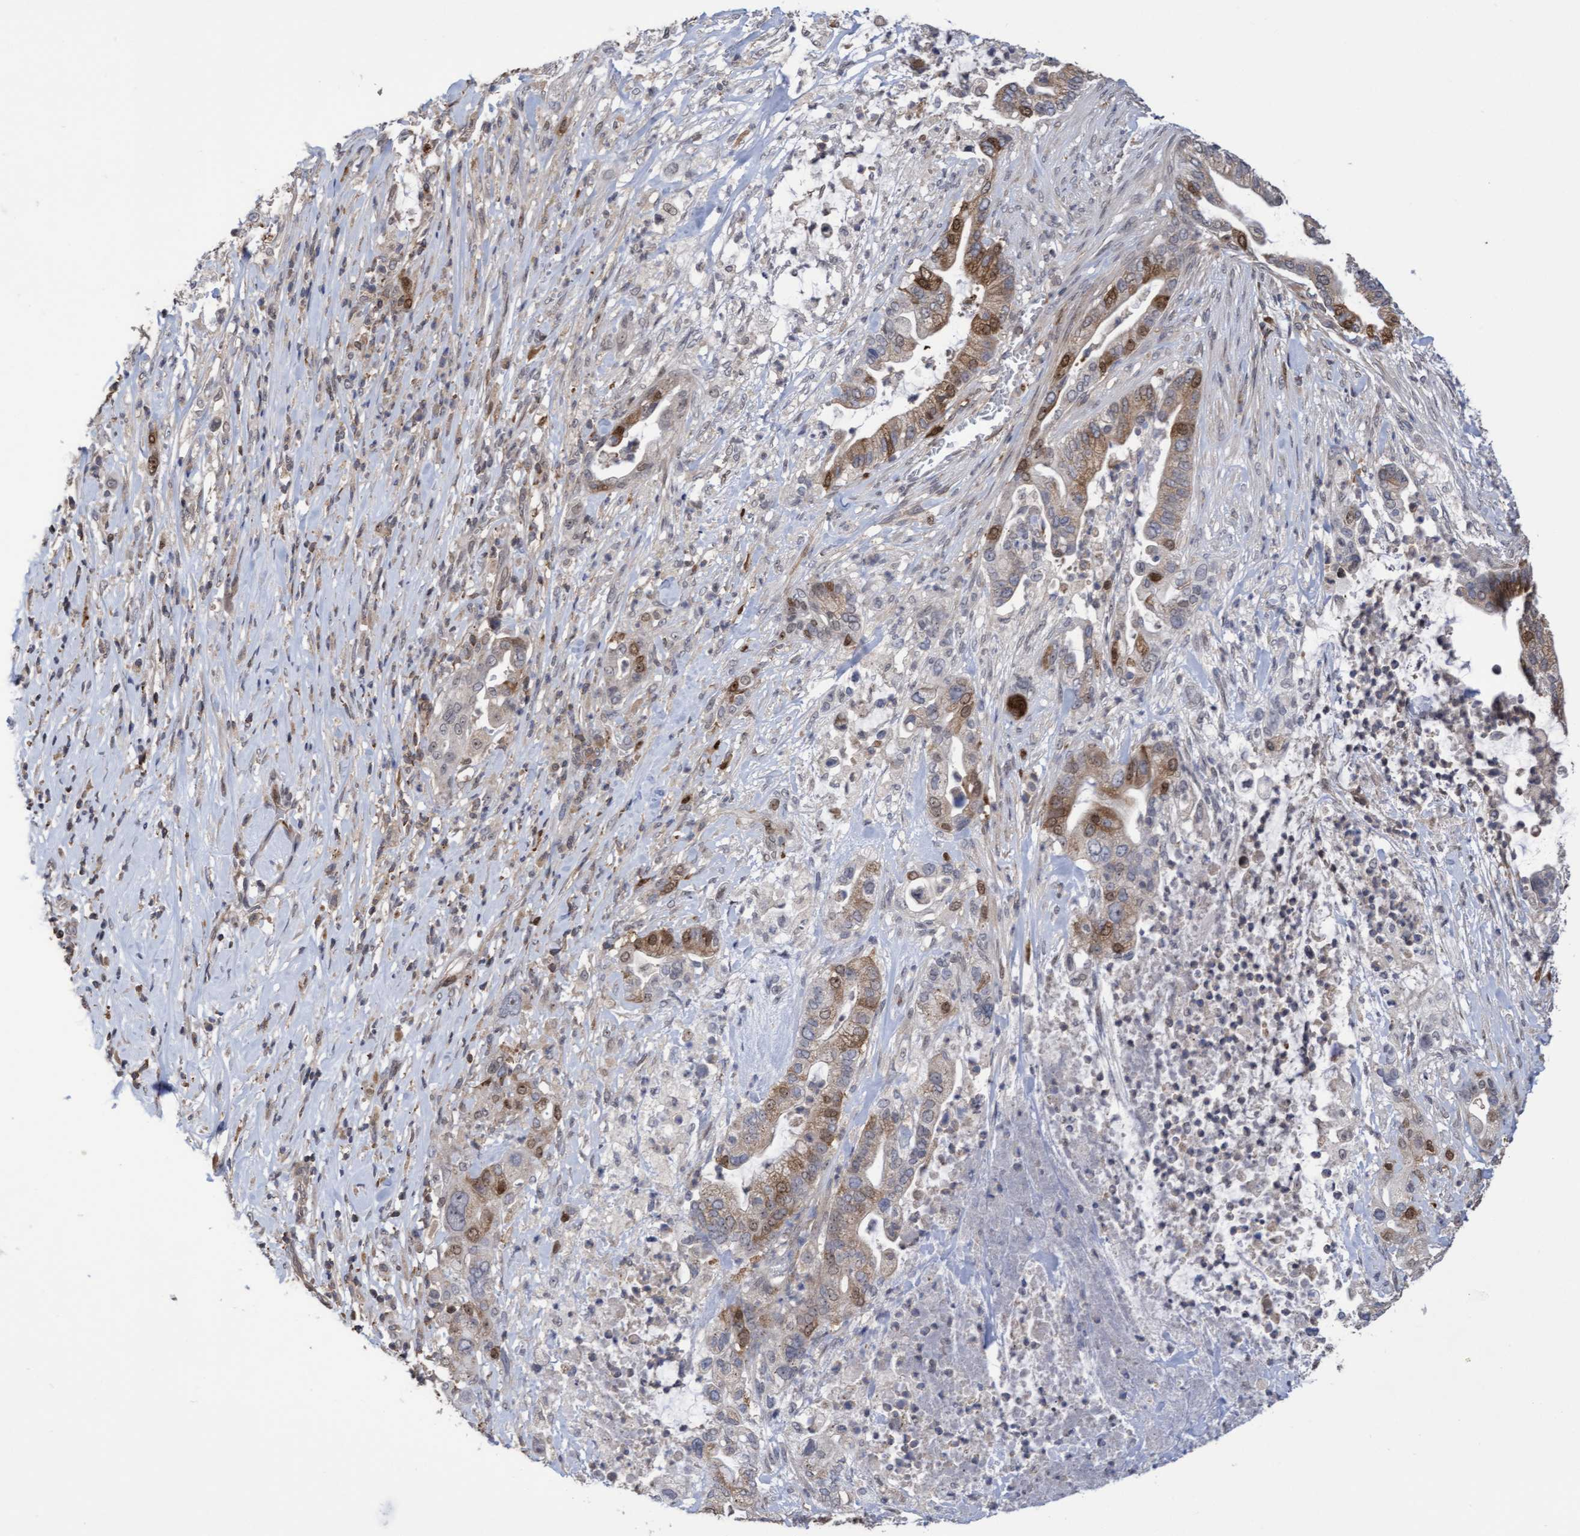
{"staining": {"intensity": "moderate", "quantity": ">75%", "location": "cytoplasmic/membranous,nuclear"}, "tissue": "pancreatic cancer", "cell_type": "Tumor cells", "image_type": "cancer", "snomed": [{"axis": "morphology", "description": "Adenocarcinoma, NOS"}, {"axis": "topography", "description": "Pancreas"}], "caption": "A brown stain labels moderate cytoplasmic/membranous and nuclear positivity of a protein in pancreatic cancer tumor cells.", "gene": "SLBP", "patient": {"sex": "male", "age": 69}}